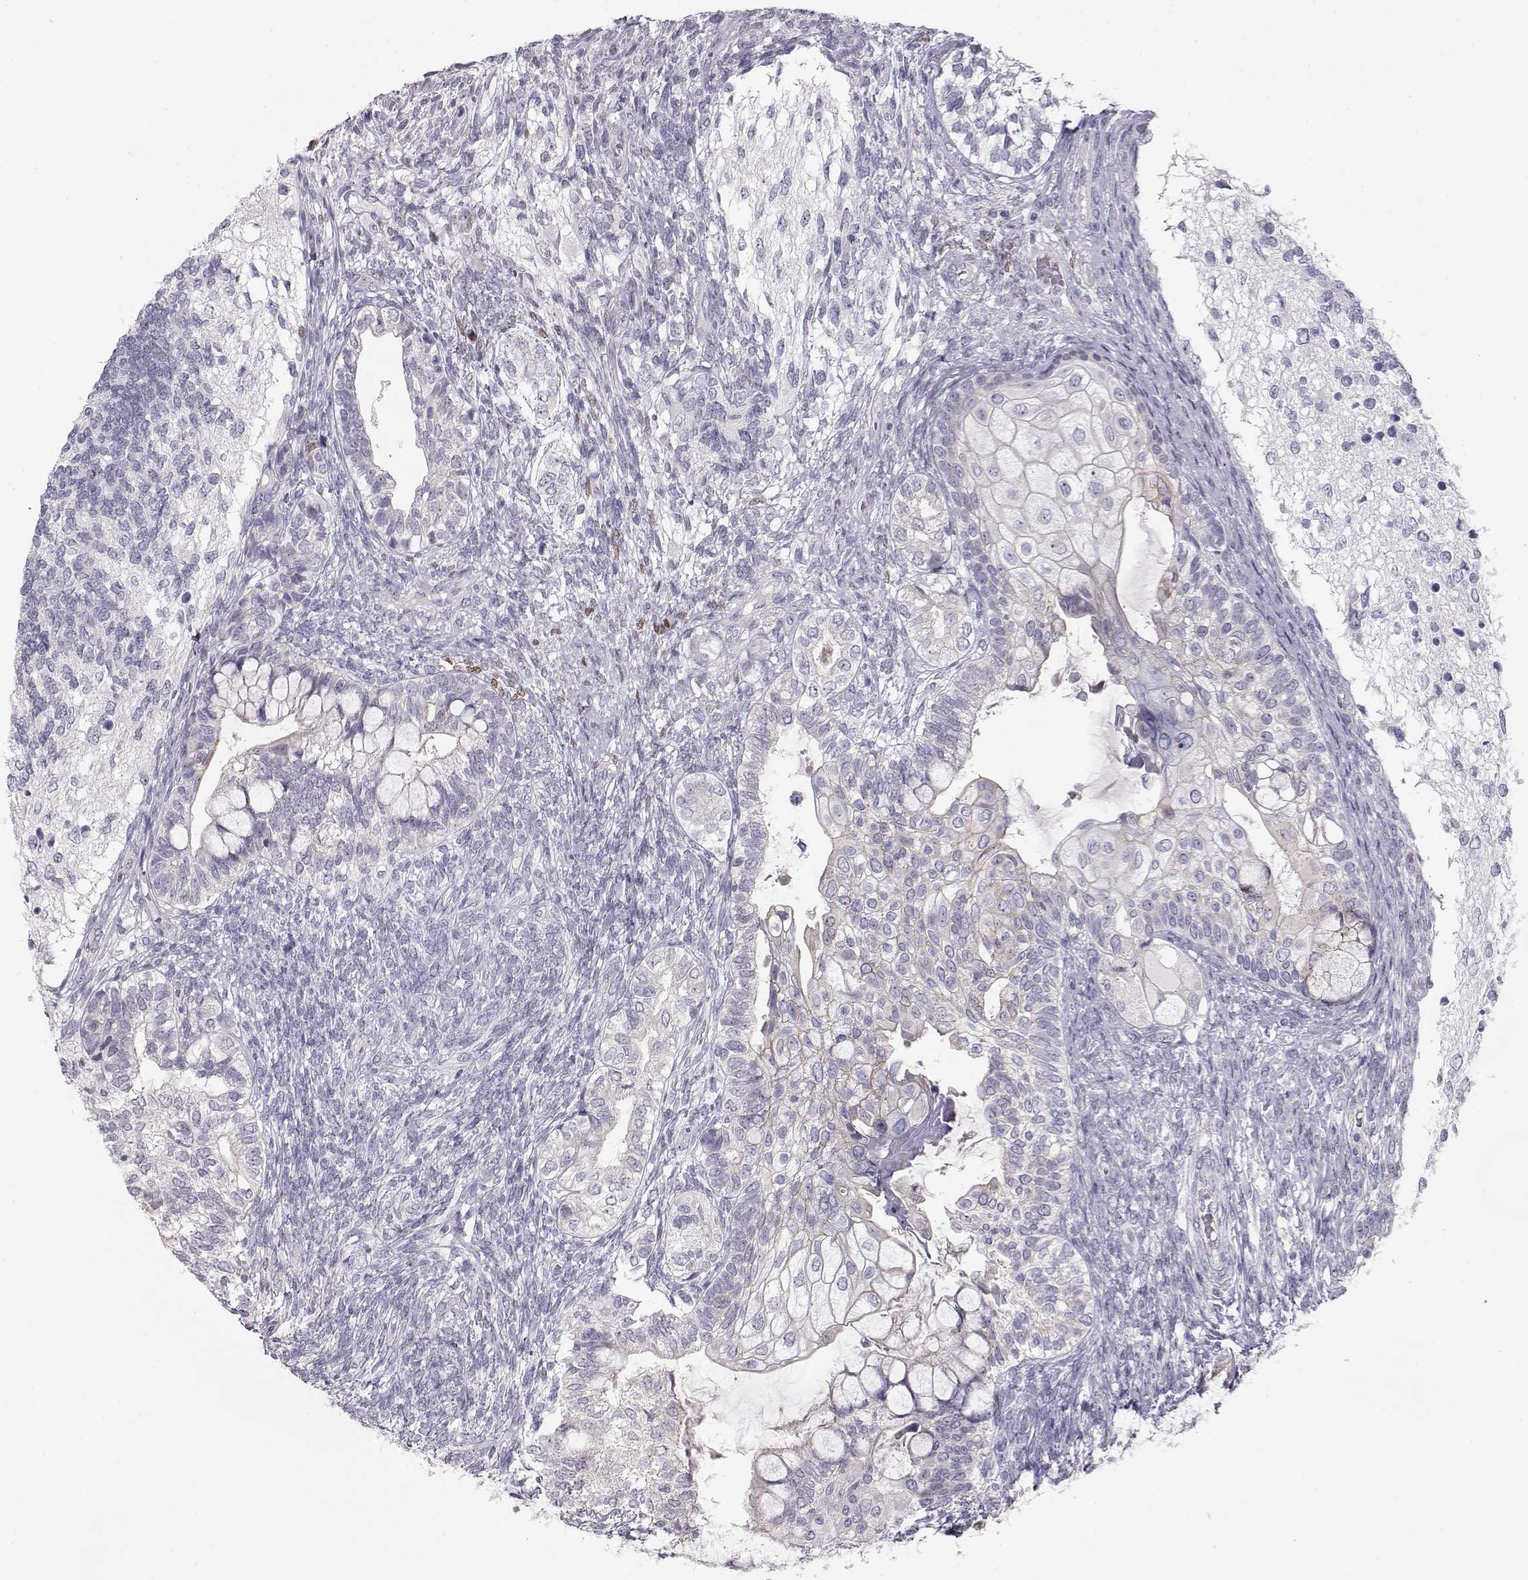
{"staining": {"intensity": "negative", "quantity": "none", "location": "none"}, "tissue": "testis cancer", "cell_type": "Tumor cells", "image_type": "cancer", "snomed": [{"axis": "morphology", "description": "Seminoma, NOS"}, {"axis": "morphology", "description": "Carcinoma, Embryonal, NOS"}, {"axis": "topography", "description": "Testis"}], "caption": "This is an immunohistochemistry (IHC) histopathology image of human testis embryonal carcinoma. There is no expression in tumor cells.", "gene": "GRK1", "patient": {"sex": "male", "age": 41}}